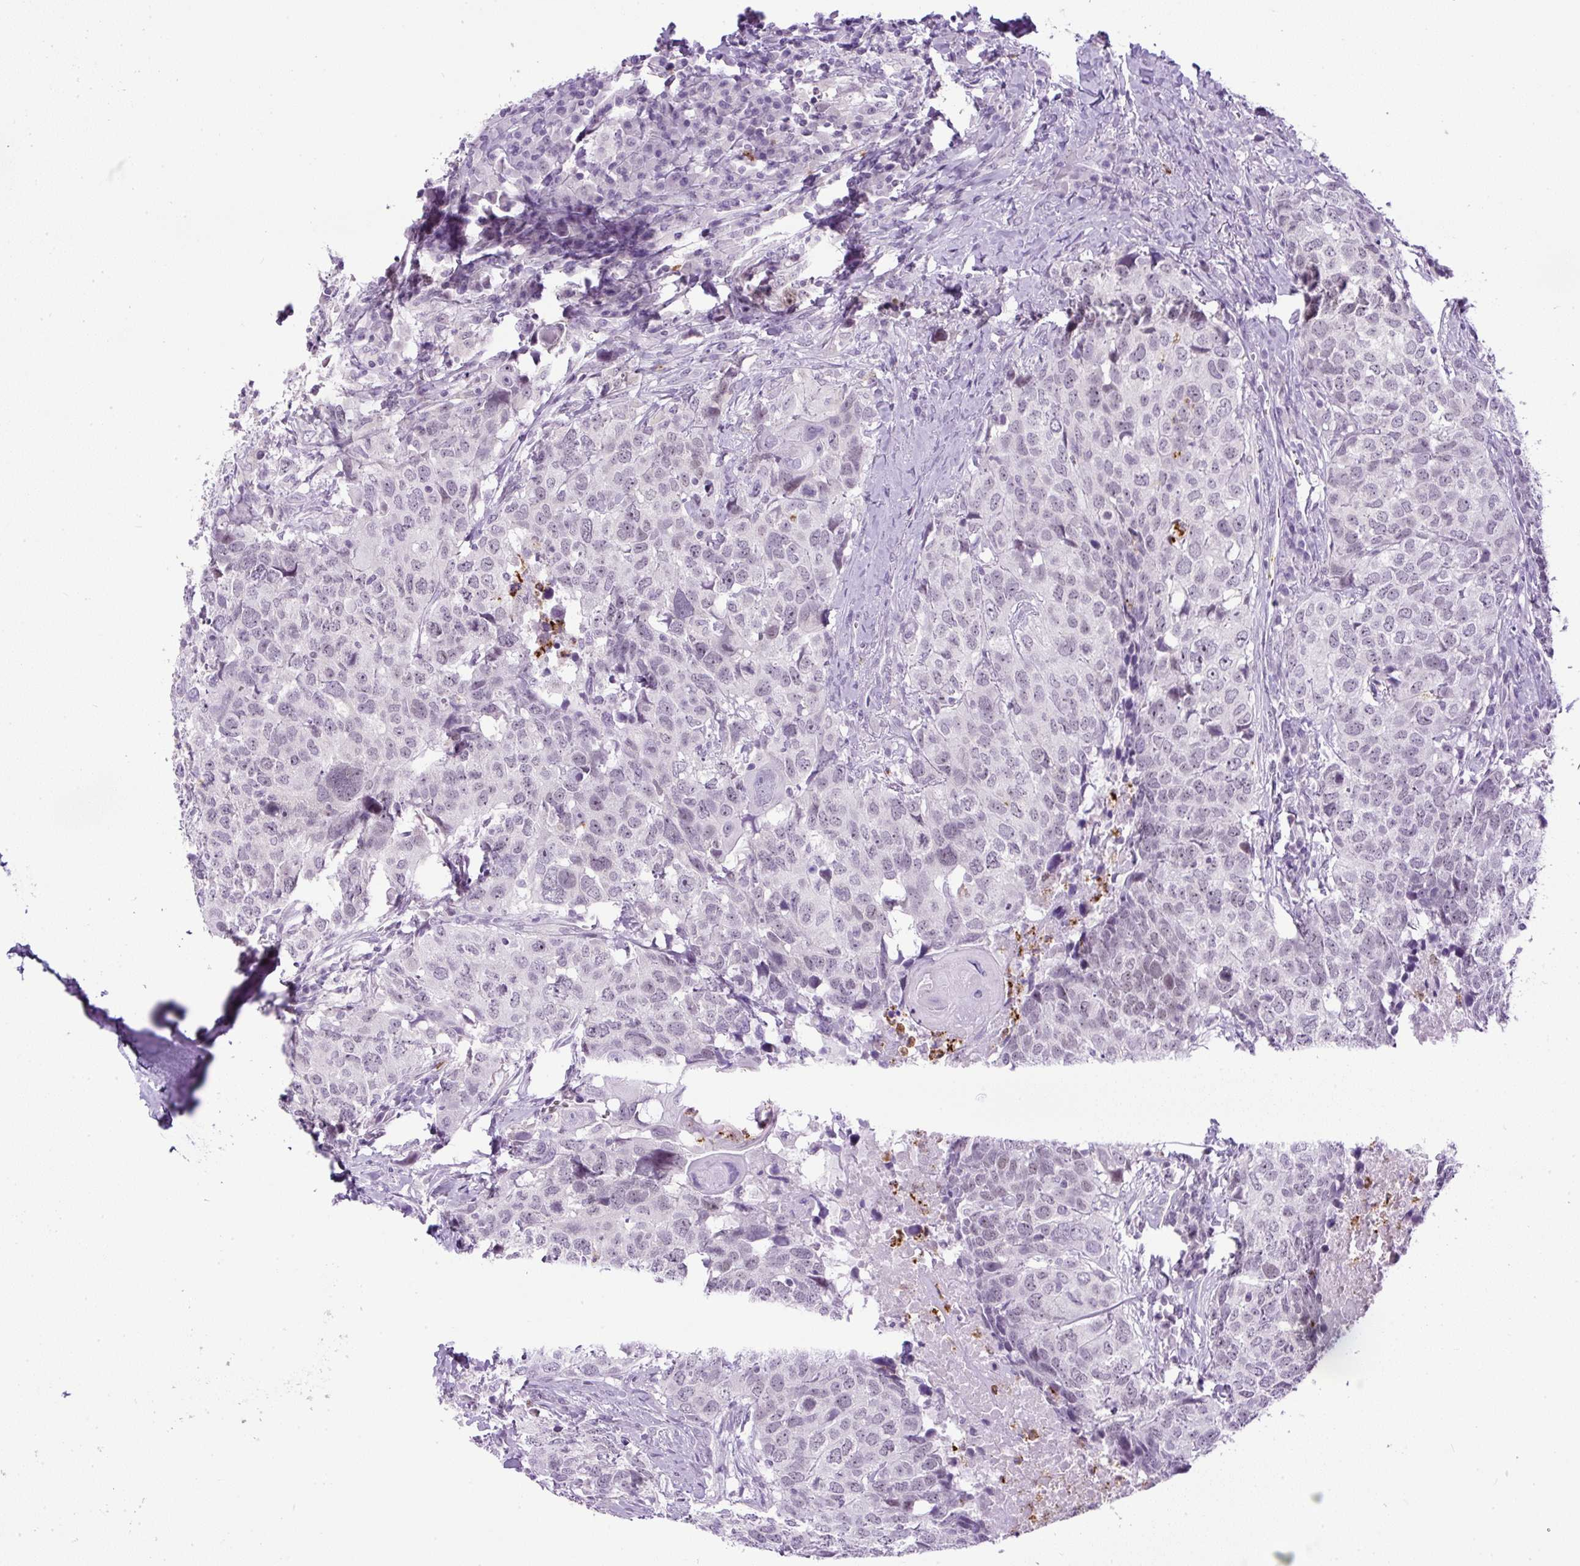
{"staining": {"intensity": "negative", "quantity": "none", "location": "none"}, "tissue": "head and neck cancer", "cell_type": "Tumor cells", "image_type": "cancer", "snomed": [{"axis": "morphology", "description": "Normal tissue, NOS"}, {"axis": "morphology", "description": "Squamous cell carcinoma, NOS"}, {"axis": "topography", "description": "Skeletal muscle"}, {"axis": "topography", "description": "Vascular tissue"}, {"axis": "topography", "description": "Peripheral nerve tissue"}, {"axis": "topography", "description": "Head-Neck"}], "caption": "The IHC micrograph has no significant expression in tumor cells of head and neck squamous cell carcinoma tissue. (Stains: DAB immunohistochemistry (IHC) with hematoxylin counter stain, Microscopy: brightfield microscopy at high magnification).", "gene": "RHBDD2", "patient": {"sex": "male", "age": 66}}